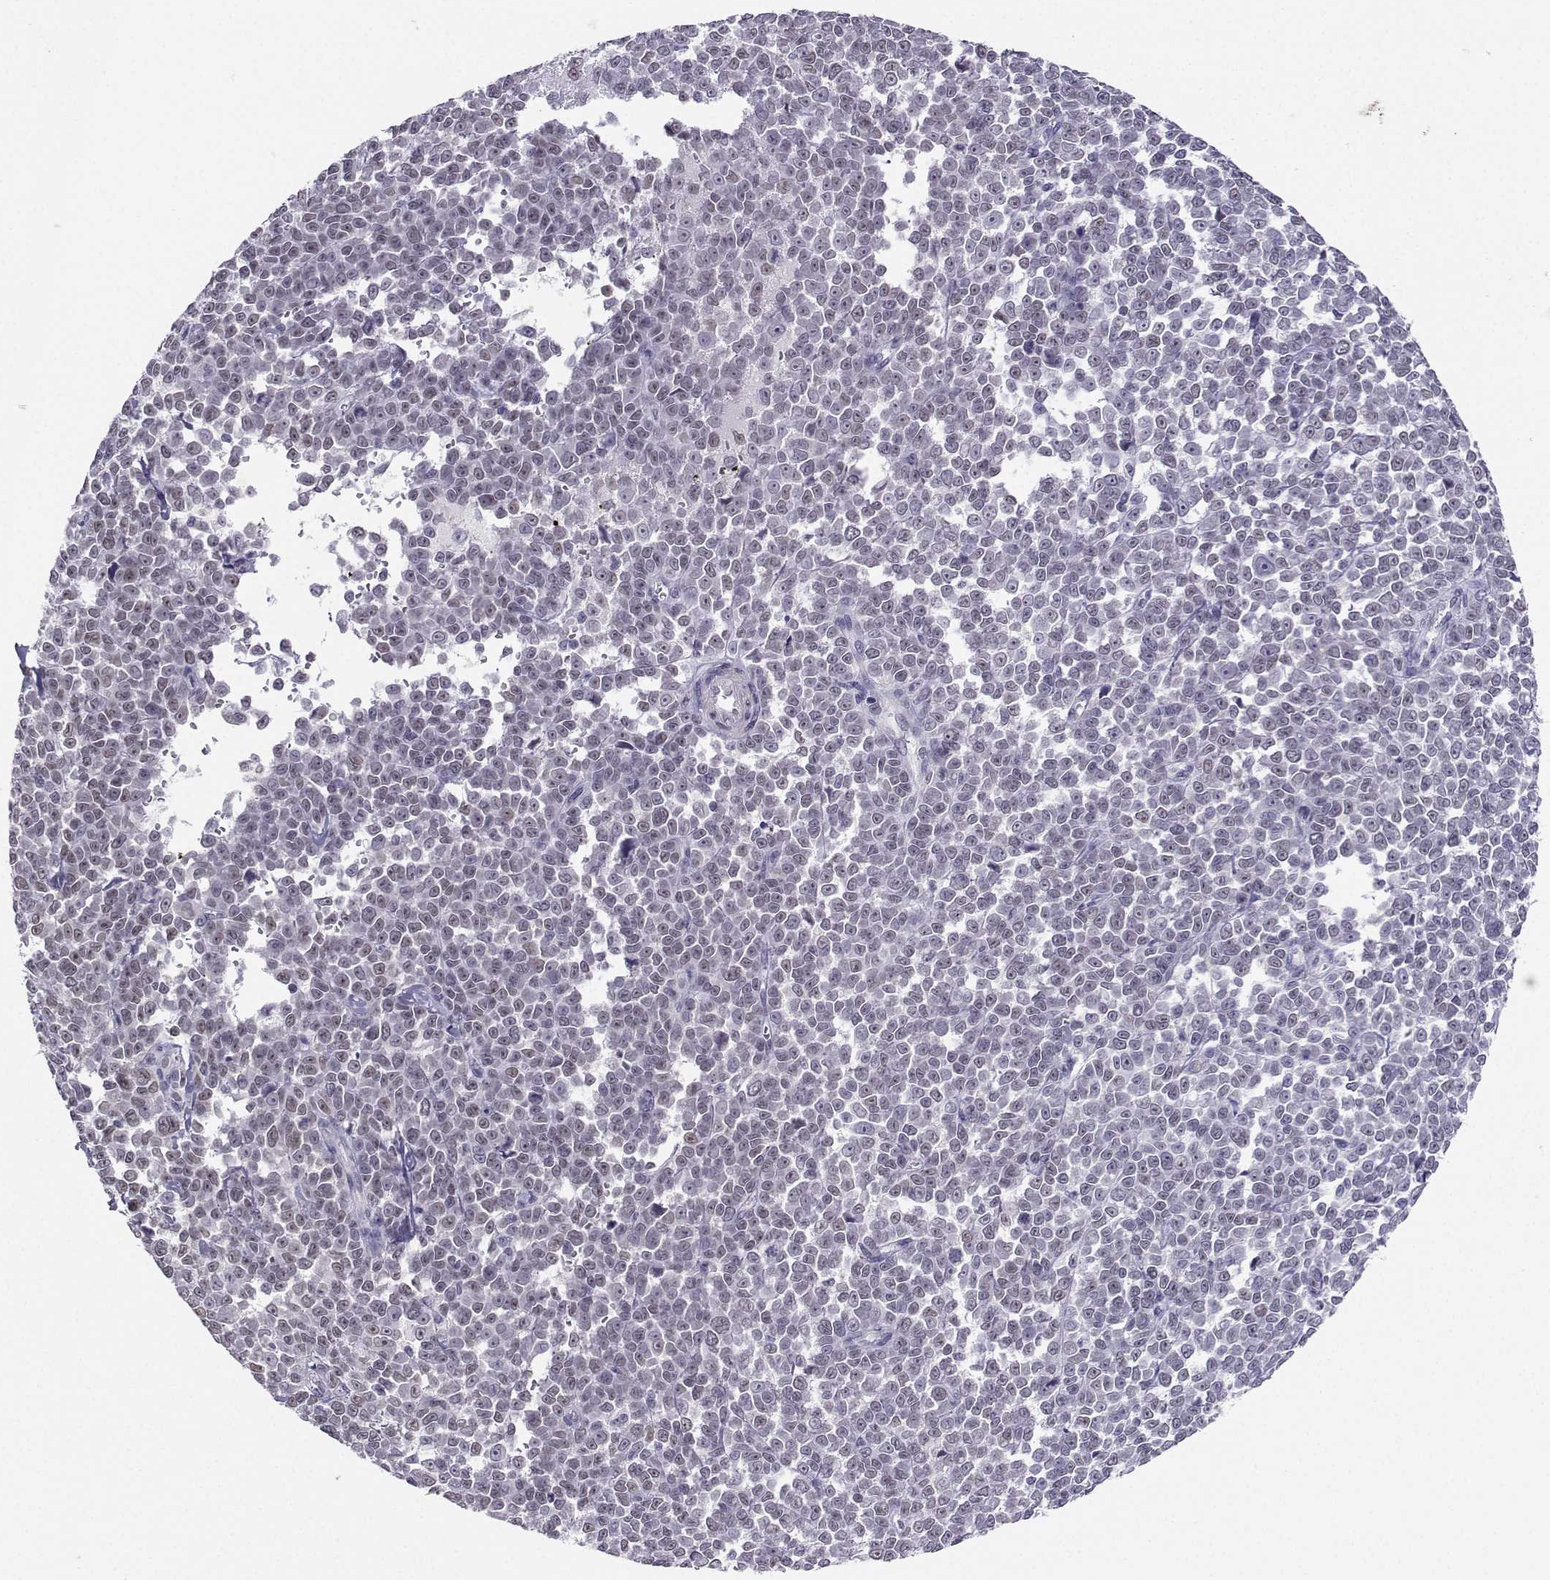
{"staining": {"intensity": "negative", "quantity": "none", "location": "none"}, "tissue": "melanoma", "cell_type": "Tumor cells", "image_type": "cancer", "snomed": [{"axis": "morphology", "description": "Malignant melanoma, NOS"}, {"axis": "topography", "description": "Skin"}], "caption": "DAB immunohistochemical staining of human melanoma demonstrates no significant staining in tumor cells.", "gene": "TEDC2", "patient": {"sex": "female", "age": 95}}